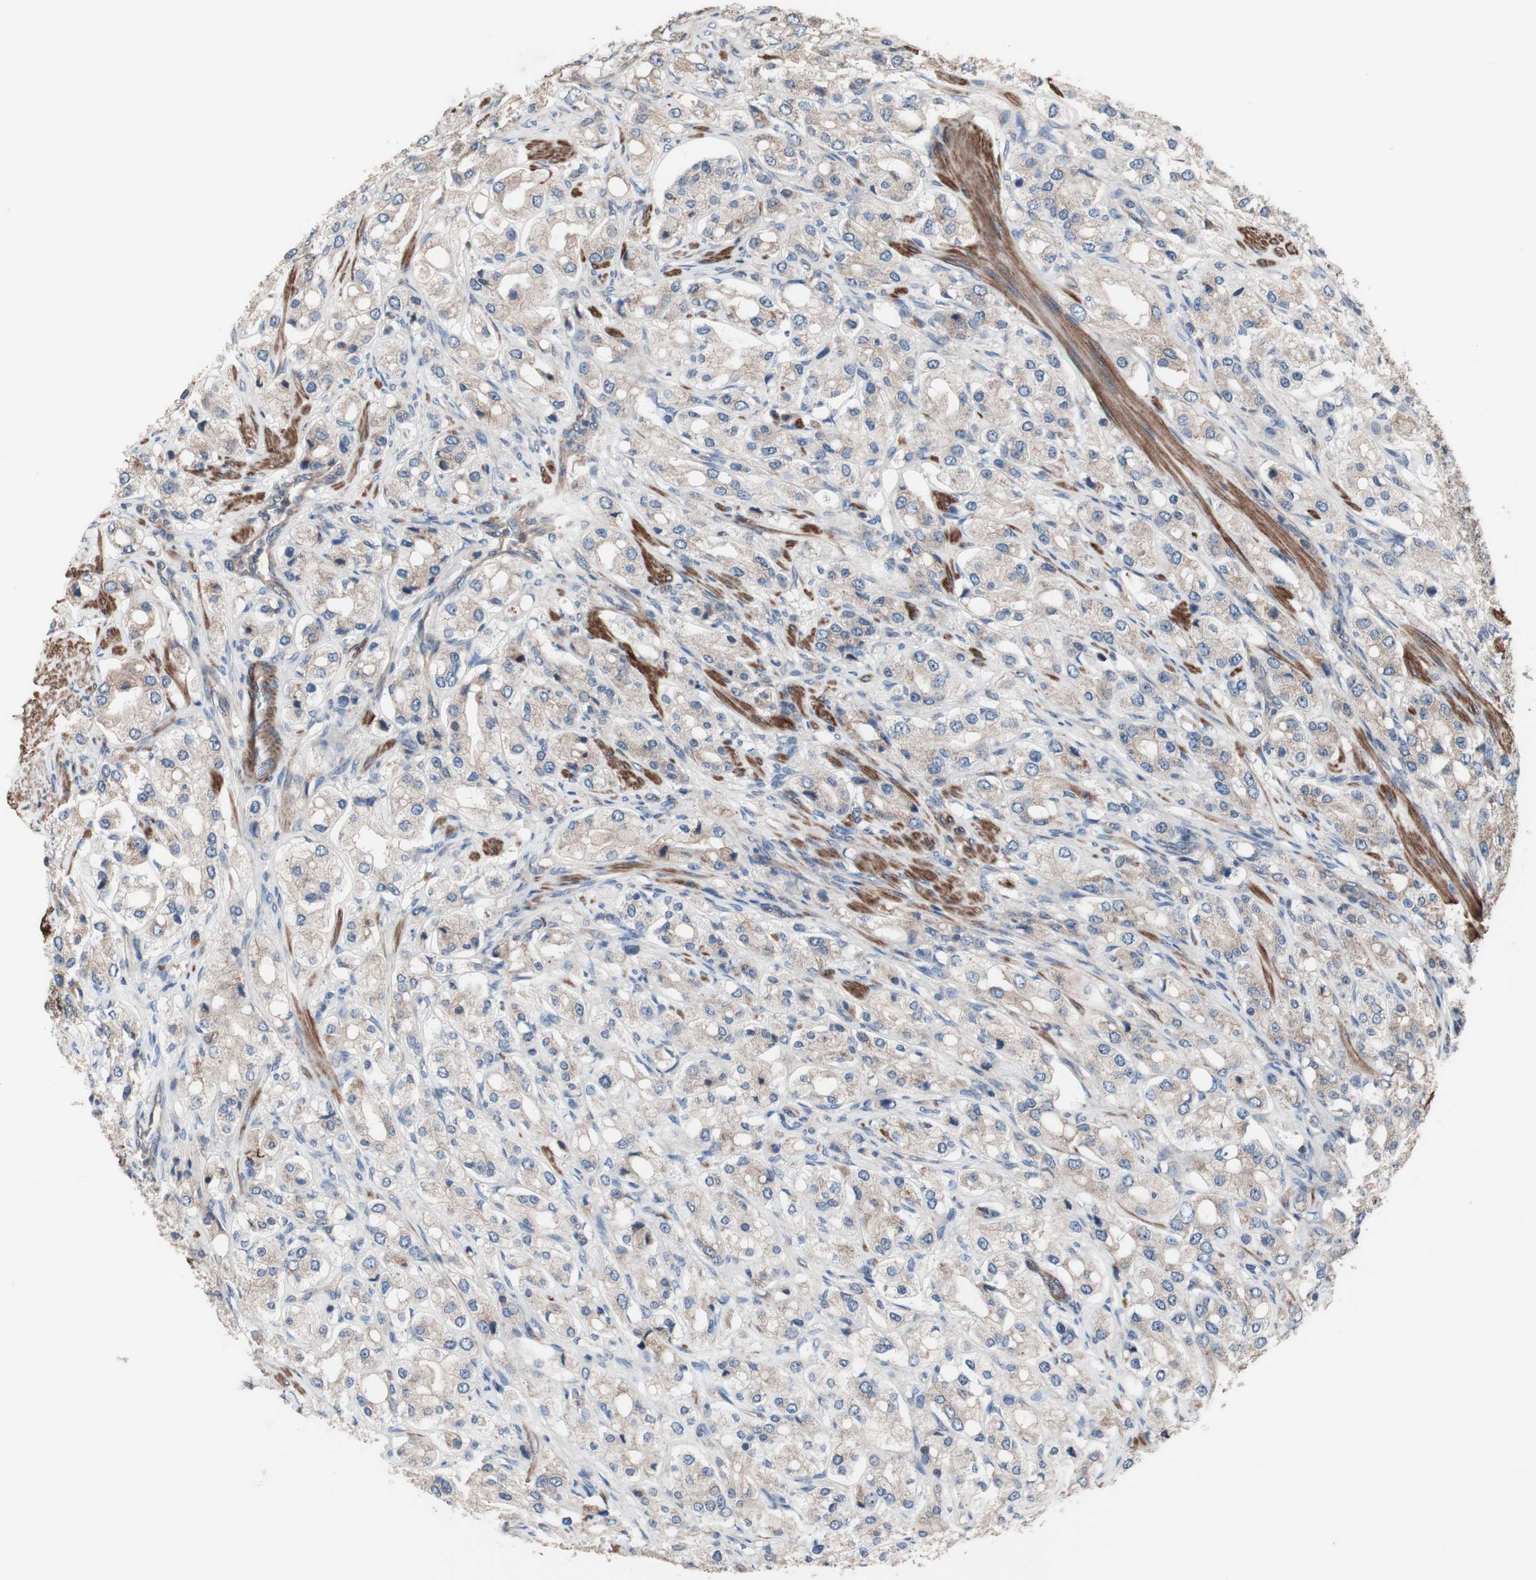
{"staining": {"intensity": "weak", "quantity": ">75%", "location": "cytoplasmic/membranous"}, "tissue": "prostate cancer", "cell_type": "Tumor cells", "image_type": "cancer", "snomed": [{"axis": "morphology", "description": "Adenocarcinoma, High grade"}, {"axis": "topography", "description": "Prostate"}], "caption": "Approximately >75% of tumor cells in prostate cancer exhibit weak cytoplasmic/membranous protein expression as visualized by brown immunohistochemical staining.", "gene": "COPB1", "patient": {"sex": "male", "age": 65}}